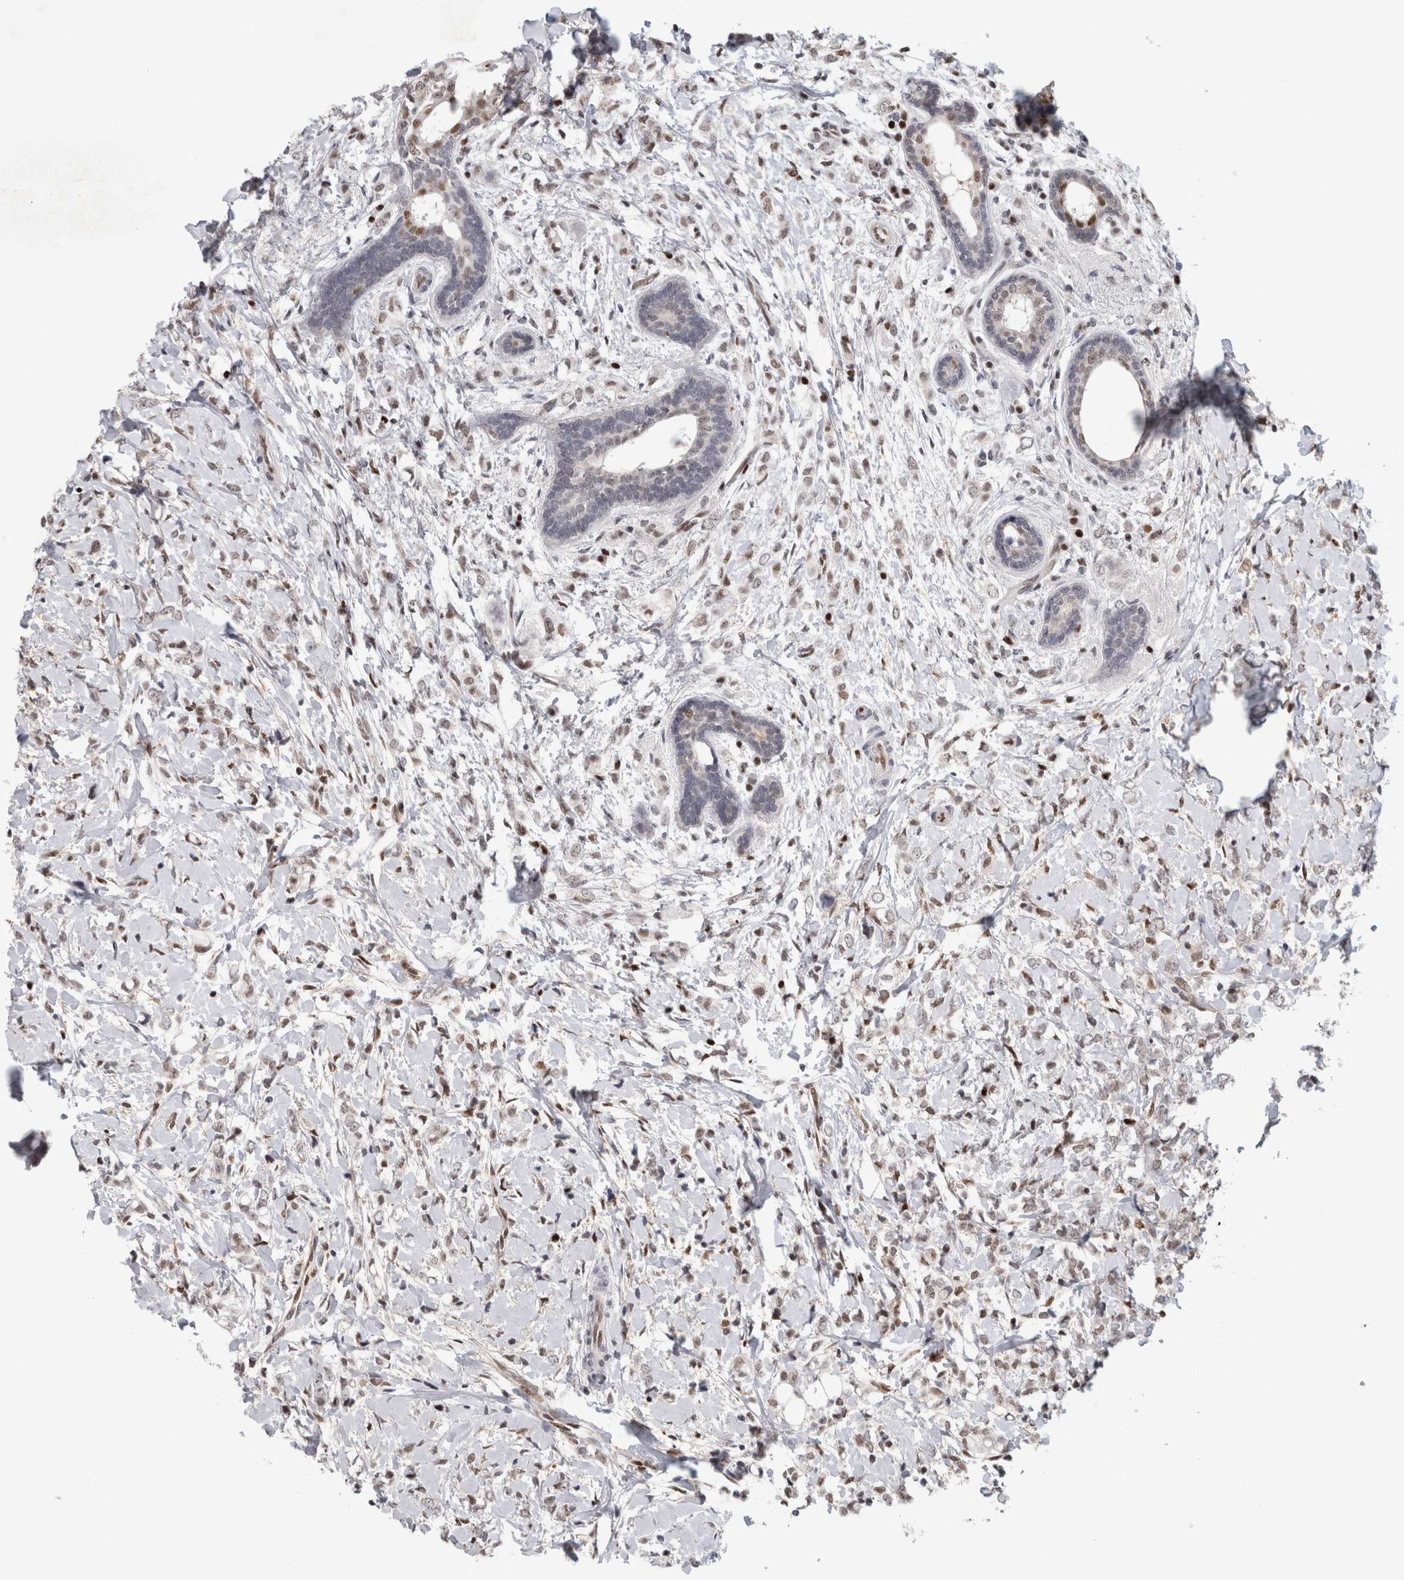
{"staining": {"intensity": "weak", "quantity": "25%-75%", "location": "nuclear"}, "tissue": "breast cancer", "cell_type": "Tumor cells", "image_type": "cancer", "snomed": [{"axis": "morphology", "description": "Normal tissue, NOS"}, {"axis": "morphology", "description": "Lobular carcinoma"}, {"axis": "topography", "description": "Breast"}], "caption": "IHC micrograph of breast cancer stained for a protein (brown), which demonstrates low levels of weak nuclear staining in approximately 25%-75% of tumor cells.", "gene": "SRARP", "patient": {"sex": "female", "age": 47}}